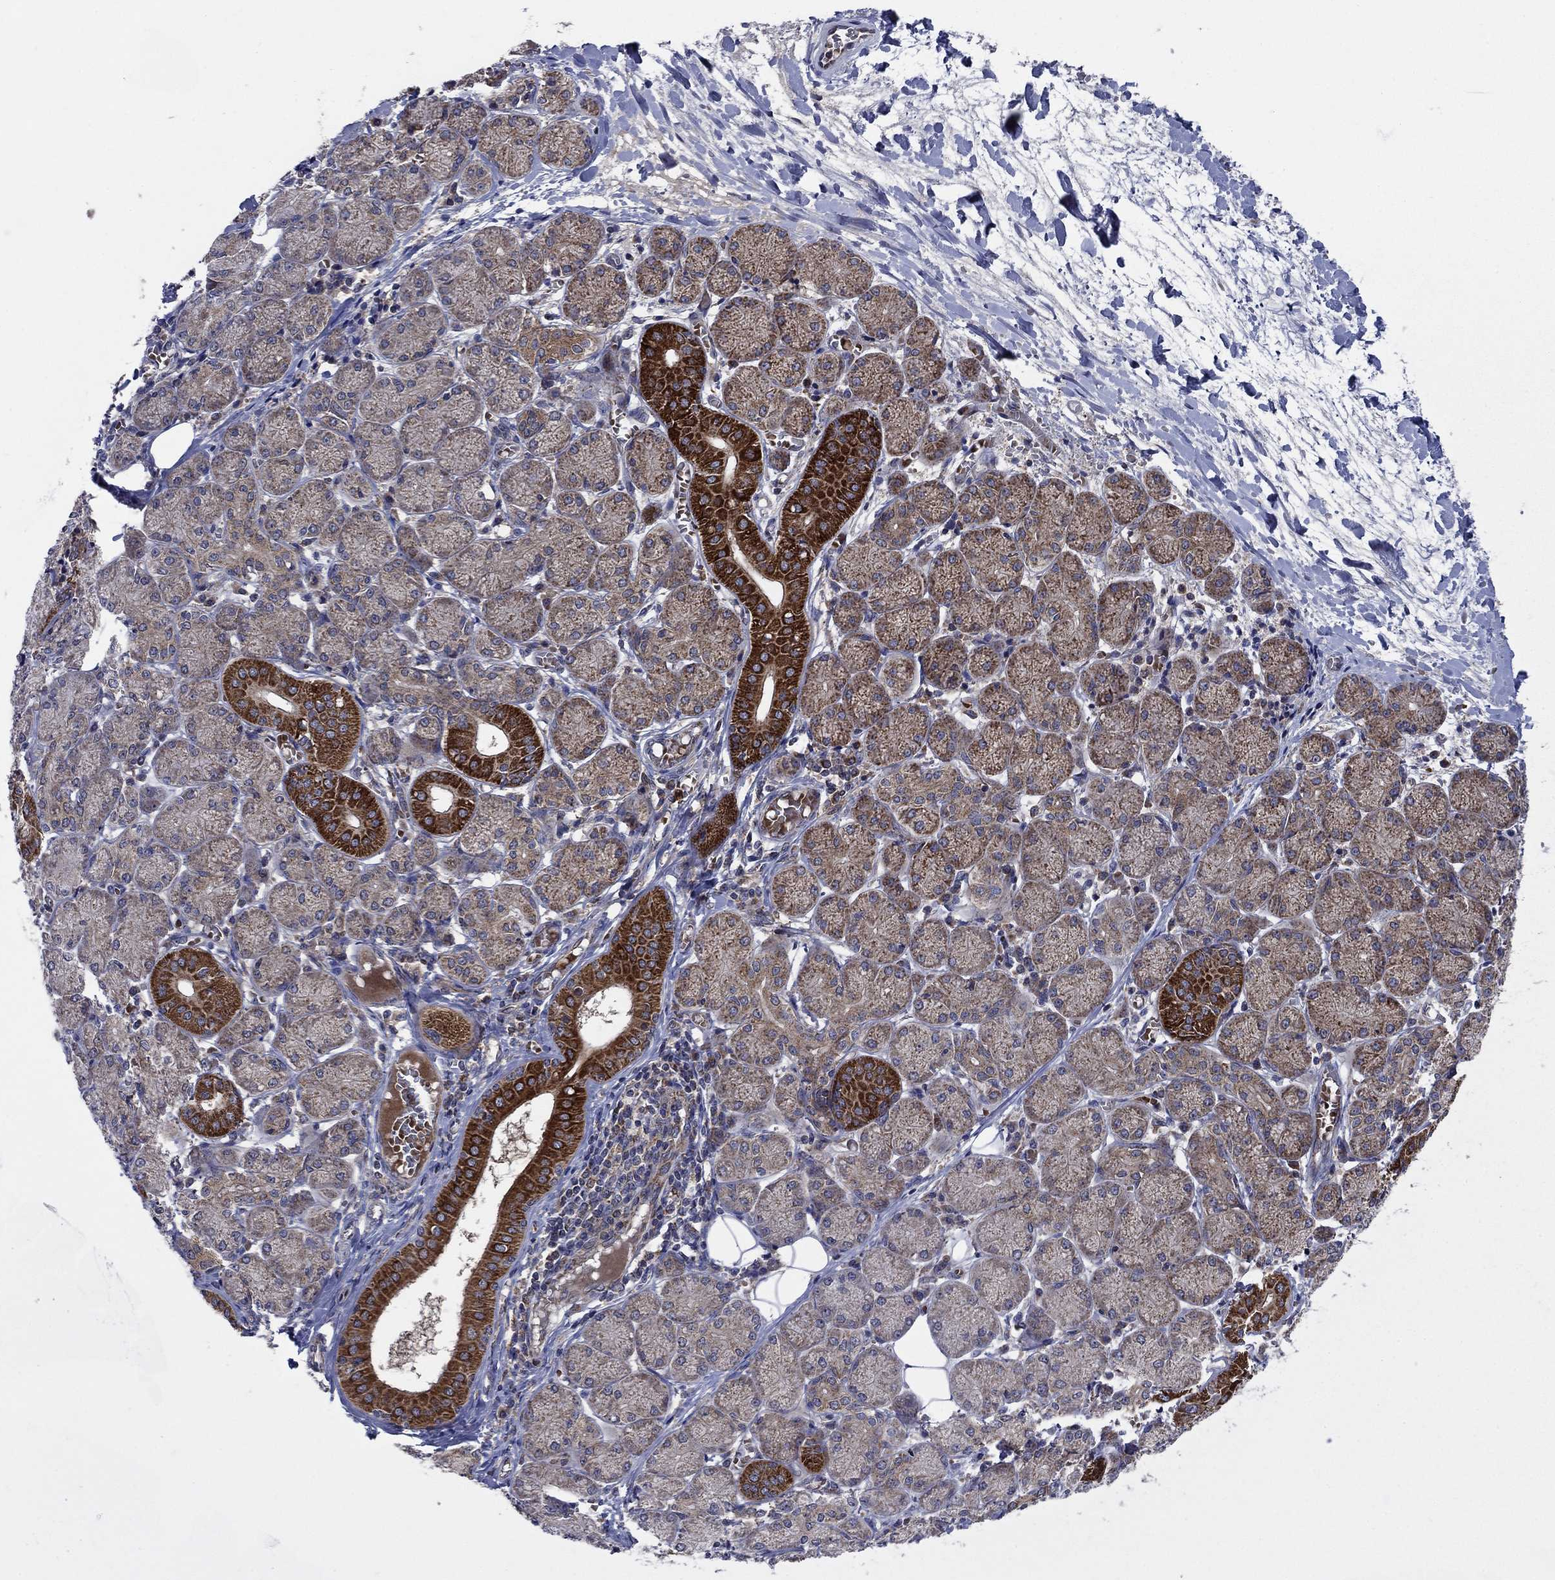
{"staining": {"intensity": "strong", "quantity": "<25%", "location": "cytoplasmic/membranous"}, "tissue": "salivary gland", "cell_type": "Glandular cells", "image_type": "normal", "snomed": [{"axis": "morphology", "description": "Normal tissue, NOS"}, {"axis": "topography", "description": "Salivary gland"}, {"axis": "topography", "description": "Peripheral nerve tissue"}], "caption": "Normal salivary gland was stained to show a protein in brown. There is medium levels of strong cytoplasmic/membranous expression in about <25% of glandular cells. The protein is shown in brown color, while the nuclei are stained blue.", "gene": "RNF19B", "patient": {"sex": "female", "age": 24}}